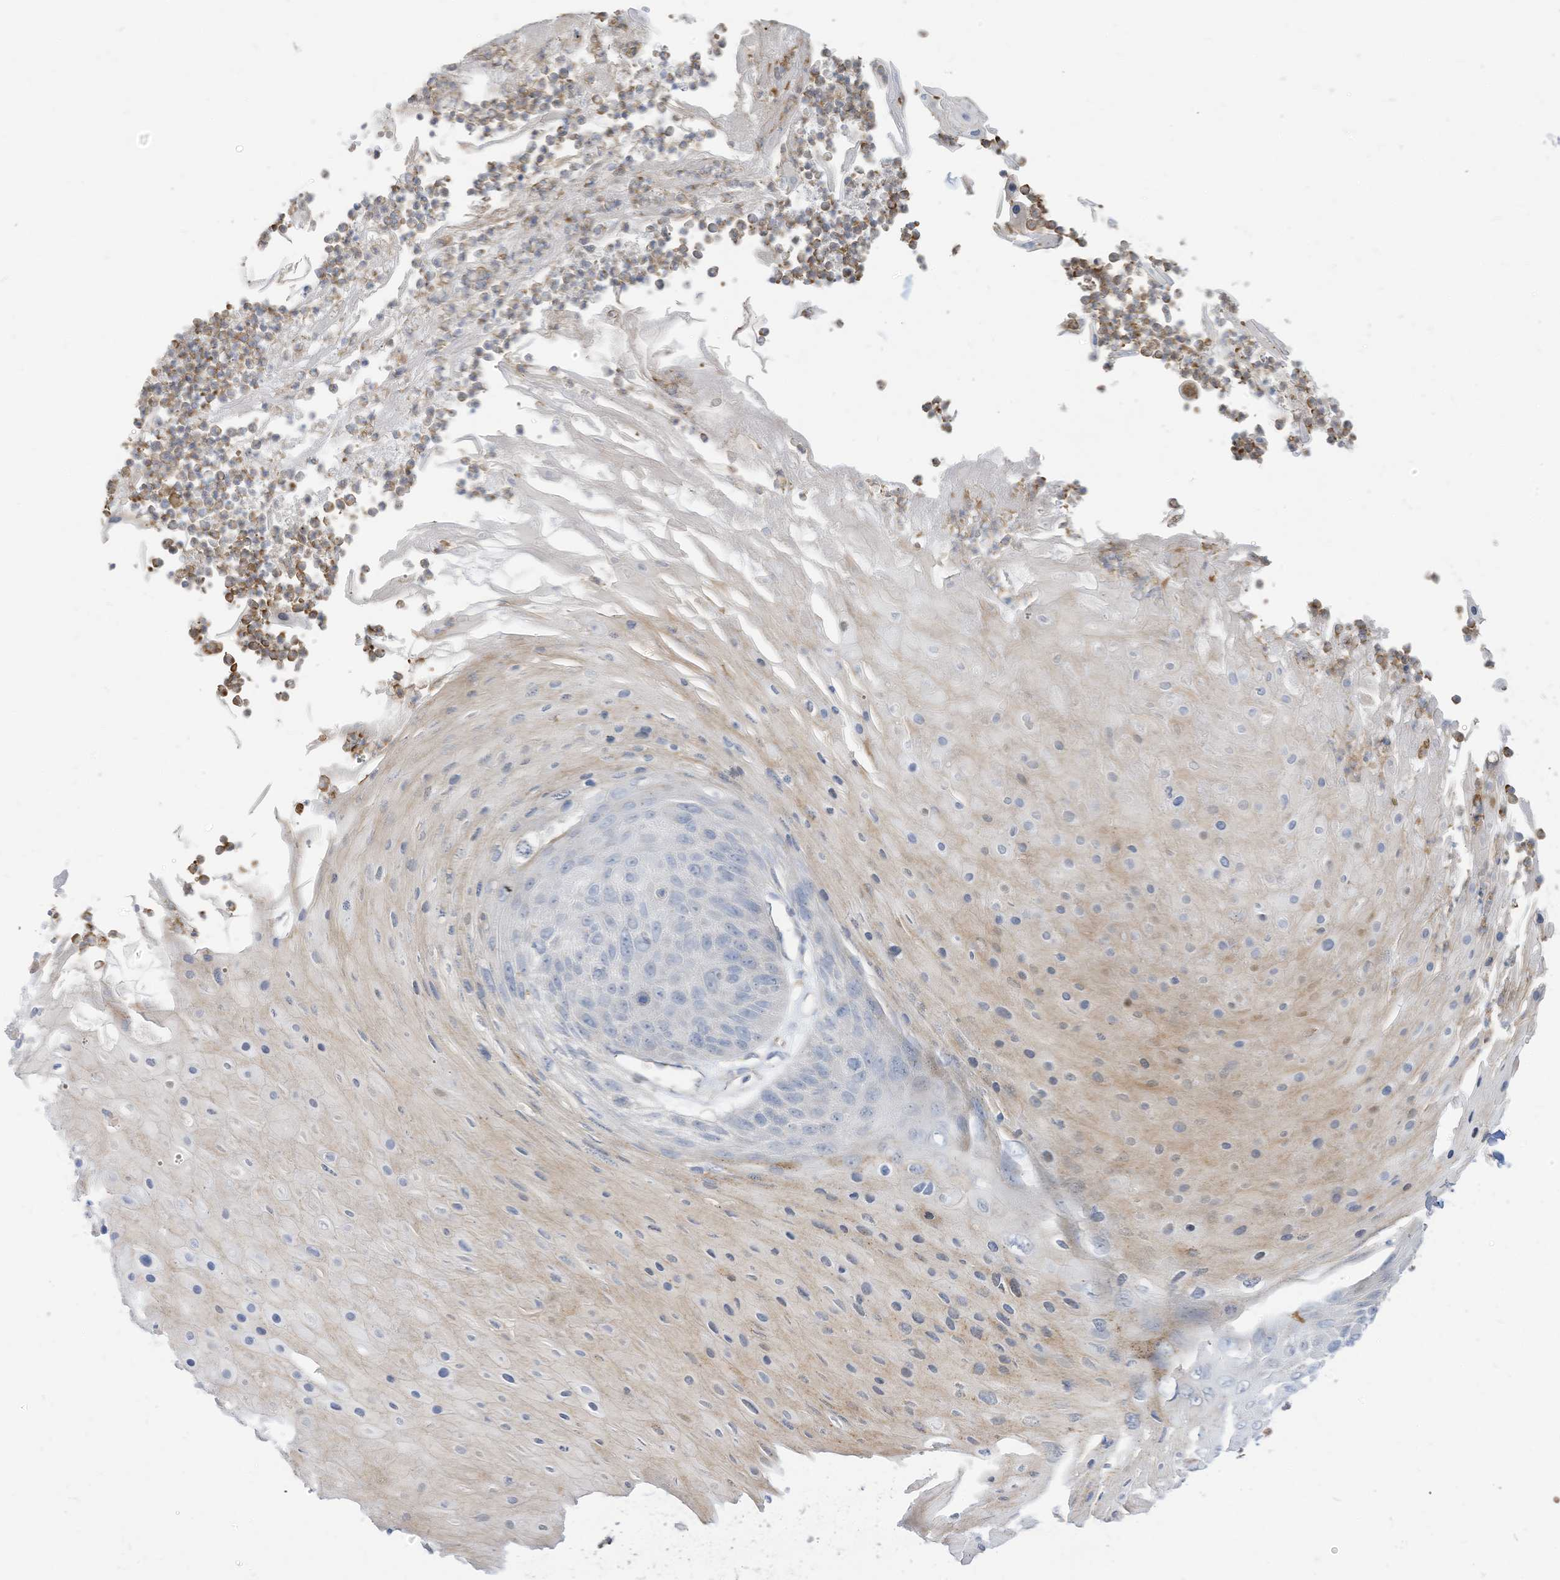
{"staining": {"intensity": "negative", "quantity": "none", "location": "none"}, "tissue": "skin cancer", "cell_type": "Tumor cells", "image_type": "cancer", "snomed": [{"axis": "morphology", "description": "Squamous cell carcinoma, NOS"}, {"axis": "topography", "description": "Skin"}], "caption": "This is an immunohistochemistry (IHC) image of human skin cancer (squamous cell carcinoma). There is no expression in tumor cells.", "gene": "ATP13A1", "patient": {"sex": "female", "age": 88}}